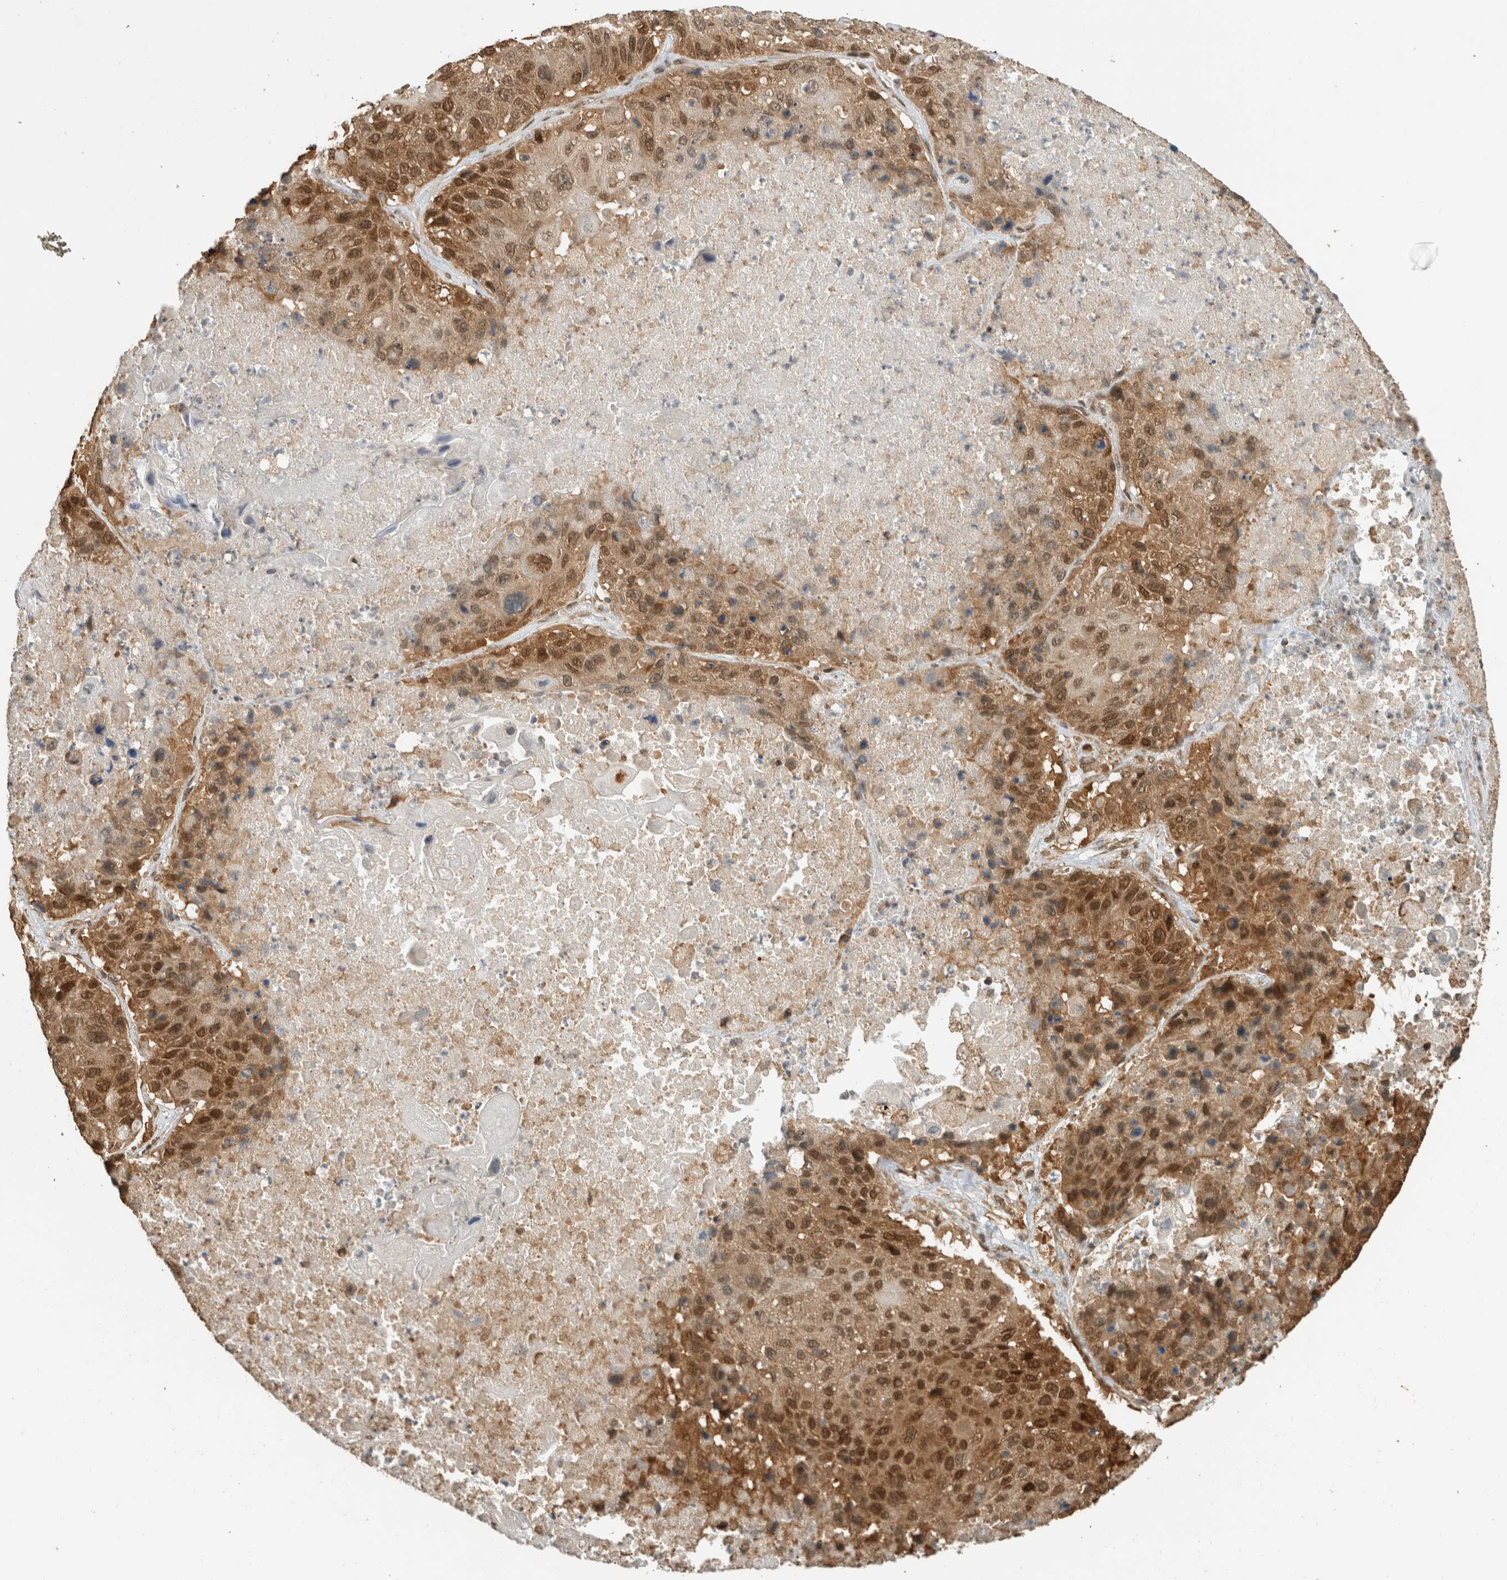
{"staining": {"intensity": "moderate", "quantity": ">75%", "location": "cytoplasmic/membranous,nuclear"}, "tissue": "lung cancer", "cell_type": "Tumor cells", "image_type": "cancer", "snomed": [{"axis": "morphology", "description": "Squamous cell carcinoma, NOS"}, {"axis": "topography", "description": "Lung"}], "caption": "A high-resolution photomicrograph shows immunohistochemistry (IHC) staining of lung cancer, which exhibits moderate cytoplasmic/membranous and nuclear expression in about >75% of tumor cells. (DAB (3,3'-diaminobenzidine) IHC, brown staining for protein, blue staining for nuclei).", "gene": "C1orf21", "patient": {"sex": "male", "age": 61}}